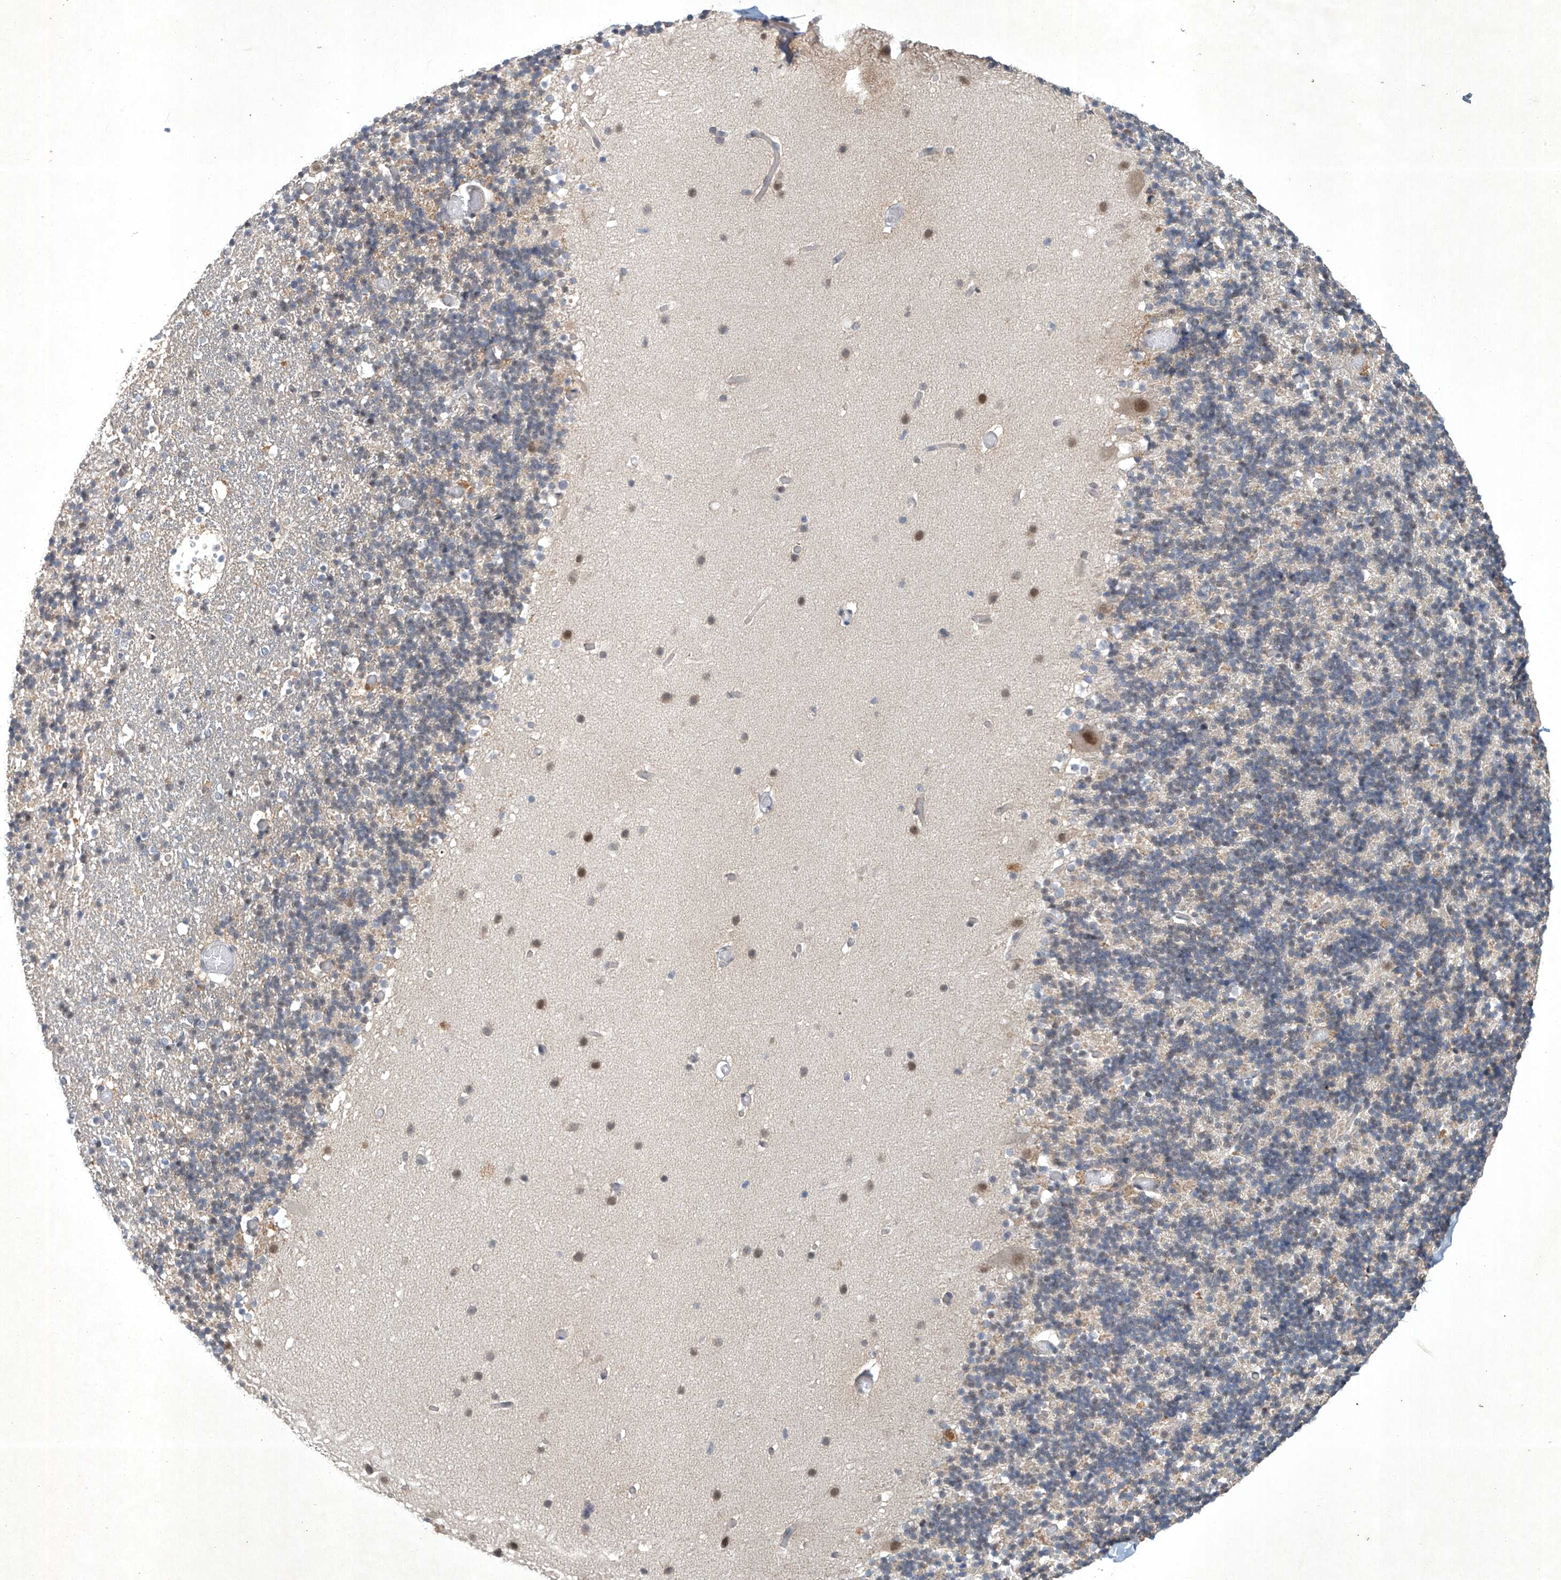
{"staining": {"intensity": "negative", "quantity": "none", "location": "none"}, "tissue": "cerebellum", "cell_type": "Cells in granular layer", "image_type": "normal", "snomed": [{"axis": "morphology", "description": "Normal tissue, NOS"}, {"axis": "topography", "description": "Cerebellum"}], "caption": "Immunohistochemistry (IHC) of benign human cerebellum reveals no expression in cells in granular layer.", "gene": "TAF8", "patient": {"sex": "male", "age": 57}}